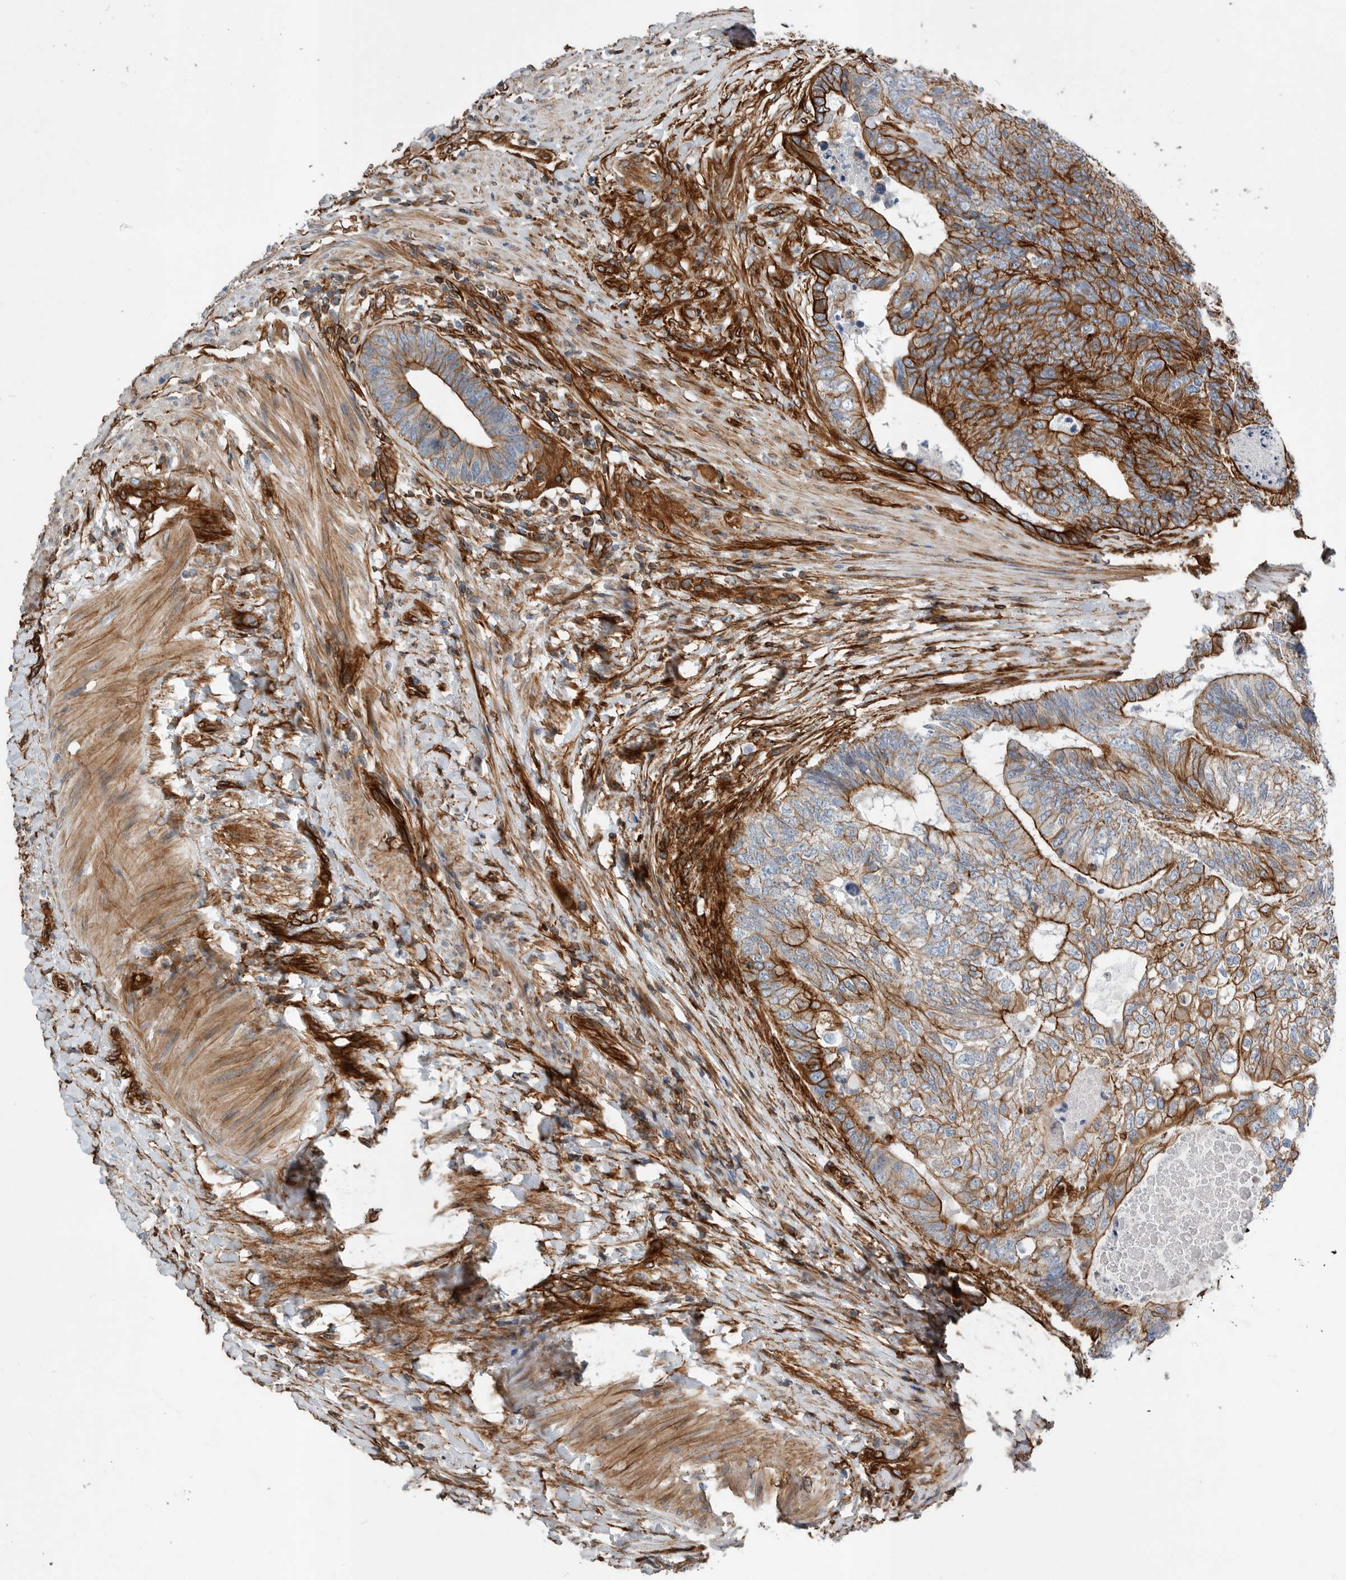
{"staining": {"intensity": "strong", "quantity": ">75%", "location": "cytoplasmic/membranous"}, "tissue": "colorectal cancer", "cell_type": "Tumor cells", "image_type": "cancer", "snomed": [{"axis": "morphology", "description": "Adenocarcinoma, NOS"}, {"axis": "topography", "description": "Colon"}], "caption": "Strong cytoplasmic/membranous positivity for a protein is appreciated in about >75% of tumor cells of adenocarcinoma (colorectal) using immunohistochemistry.", "gene": "PLEC", "patient": {"sex": "female", "age": 67}}